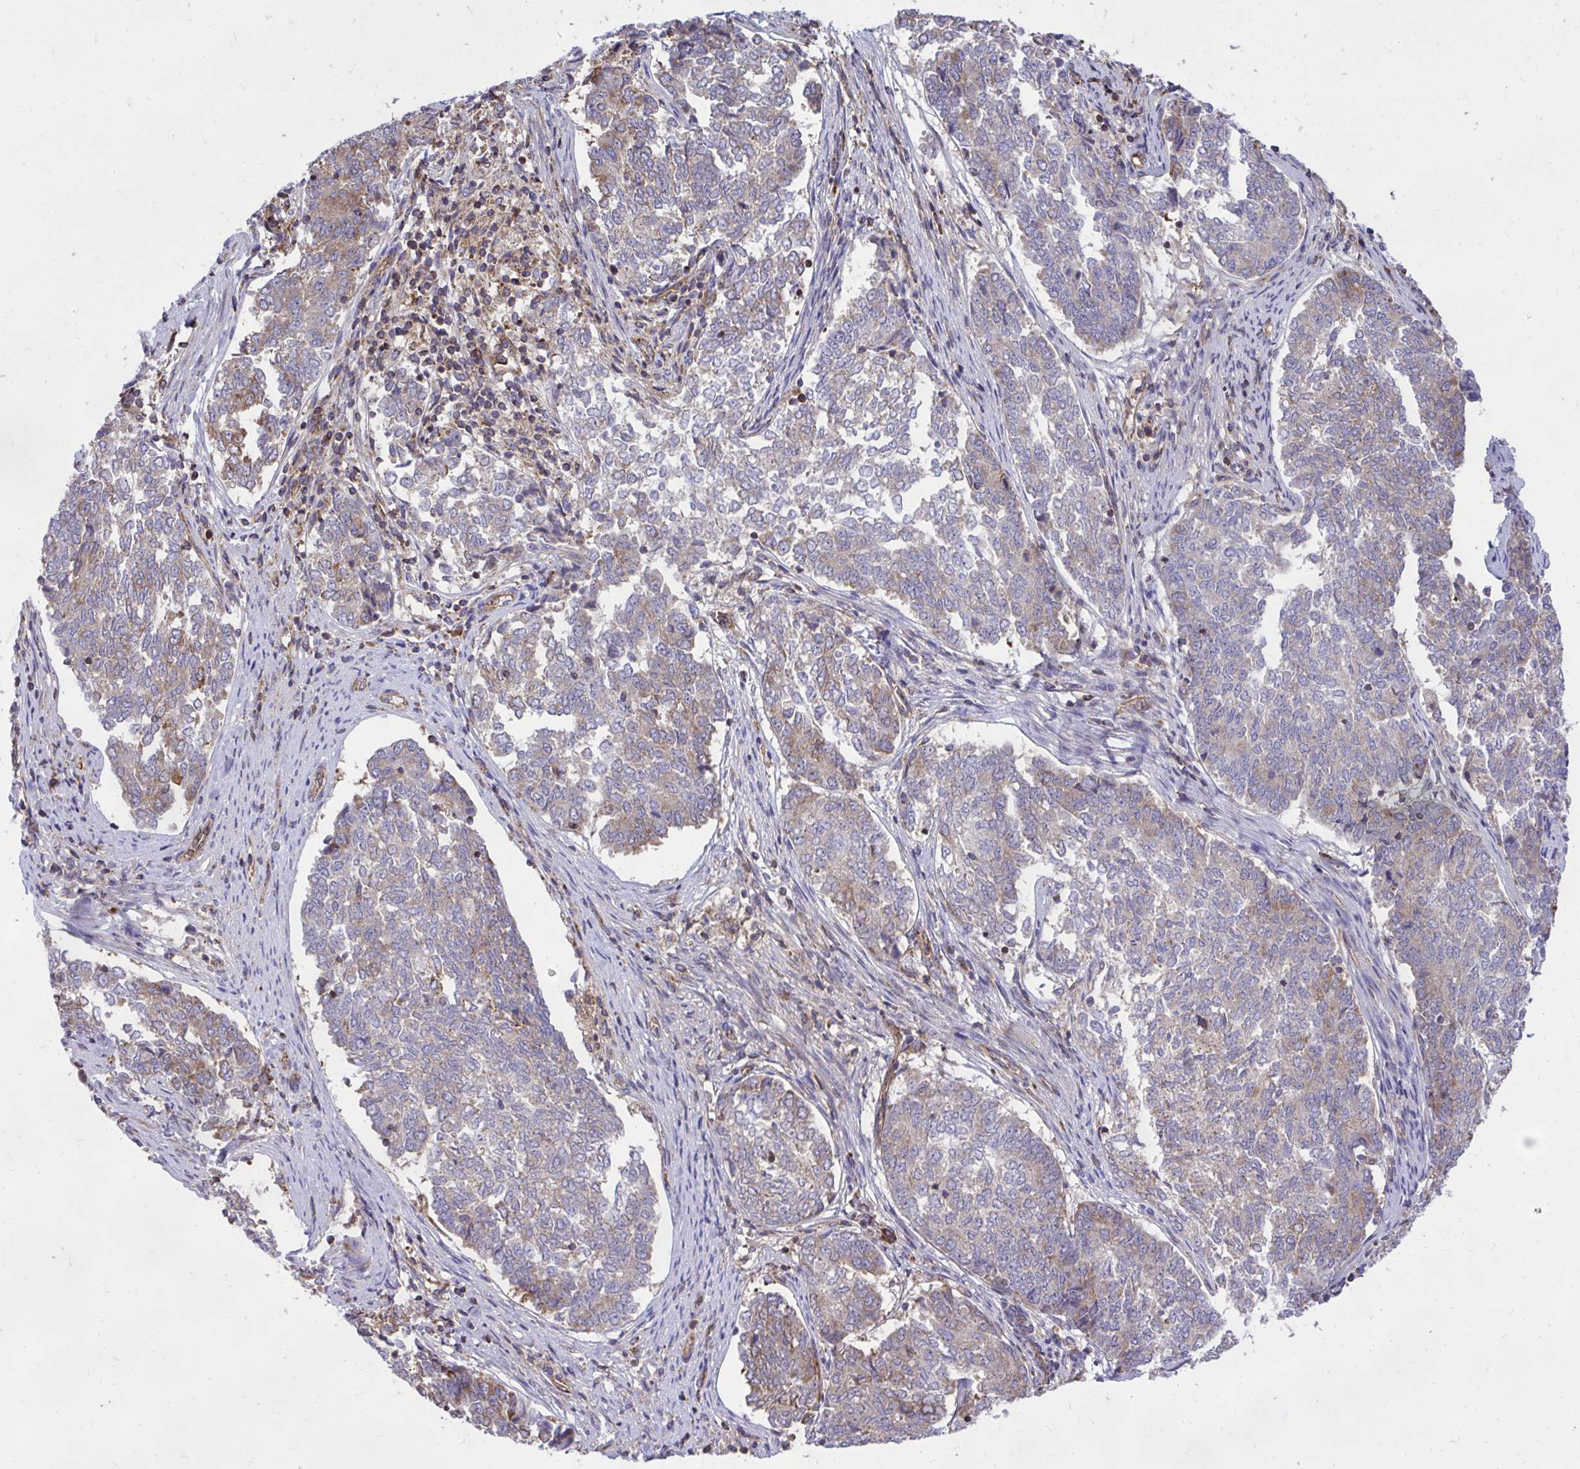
{"staining": {"intensity": "weak", "quantity": "<25%", "location": "cytoplasmic/membranous"}, "tissue": "endometrial cancer", "cell_type": "Tumor cells", "image_type": "cancer", "snomed": [{"axis": "morphology", "description": "Adenocarcinoma, NOS"}, {"axis": "topography", "description": "Endometrium"}], "caption": "Immunohistochemical staining of endometrial cancer demonstrates no significant positivity in tumor cells.", "gene": "NMNAT3", "patient": {"sex": "female", "age": 80}}